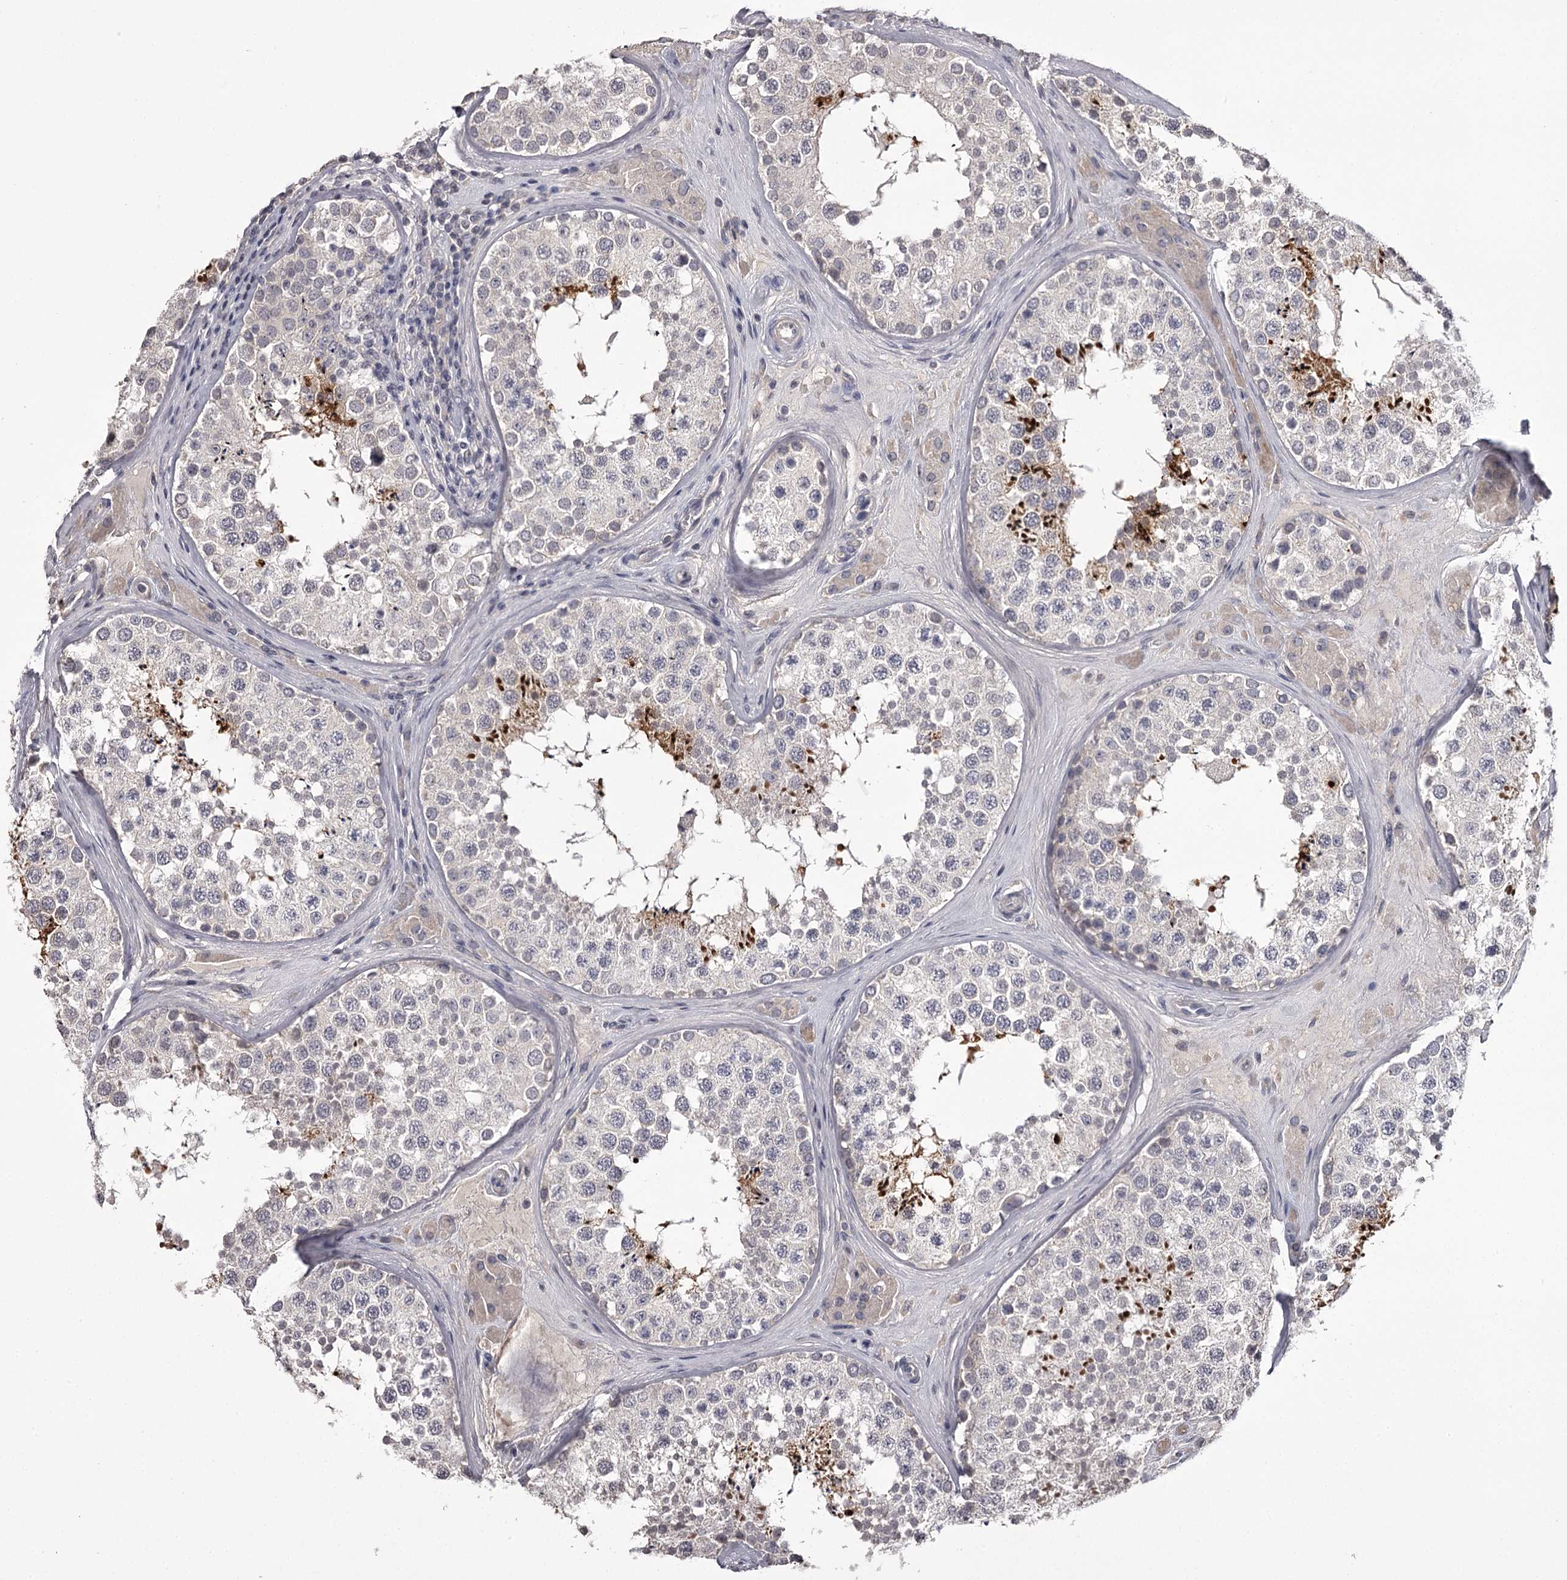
{"staining": {"intensity": "strong", "quantity": "<25%", "location": "cytoplasmic/membranous,nuclear"}, "tissue": "testis", "cell_type": "Cells in seminiferous ducts", "image_type": "normal", "snomed": [{"axis": "morphology", "description": "Normal tissue, NOS"}, {"axis": "topography", "description": "Testis"}], "caption": "Testis stained for a protein shows strong cytoplasmic/membranous,nuclear positivity in cells in seminiferous ducts.", "gene": "PRM2", "patient": {"sex": "male", "age": 46}}